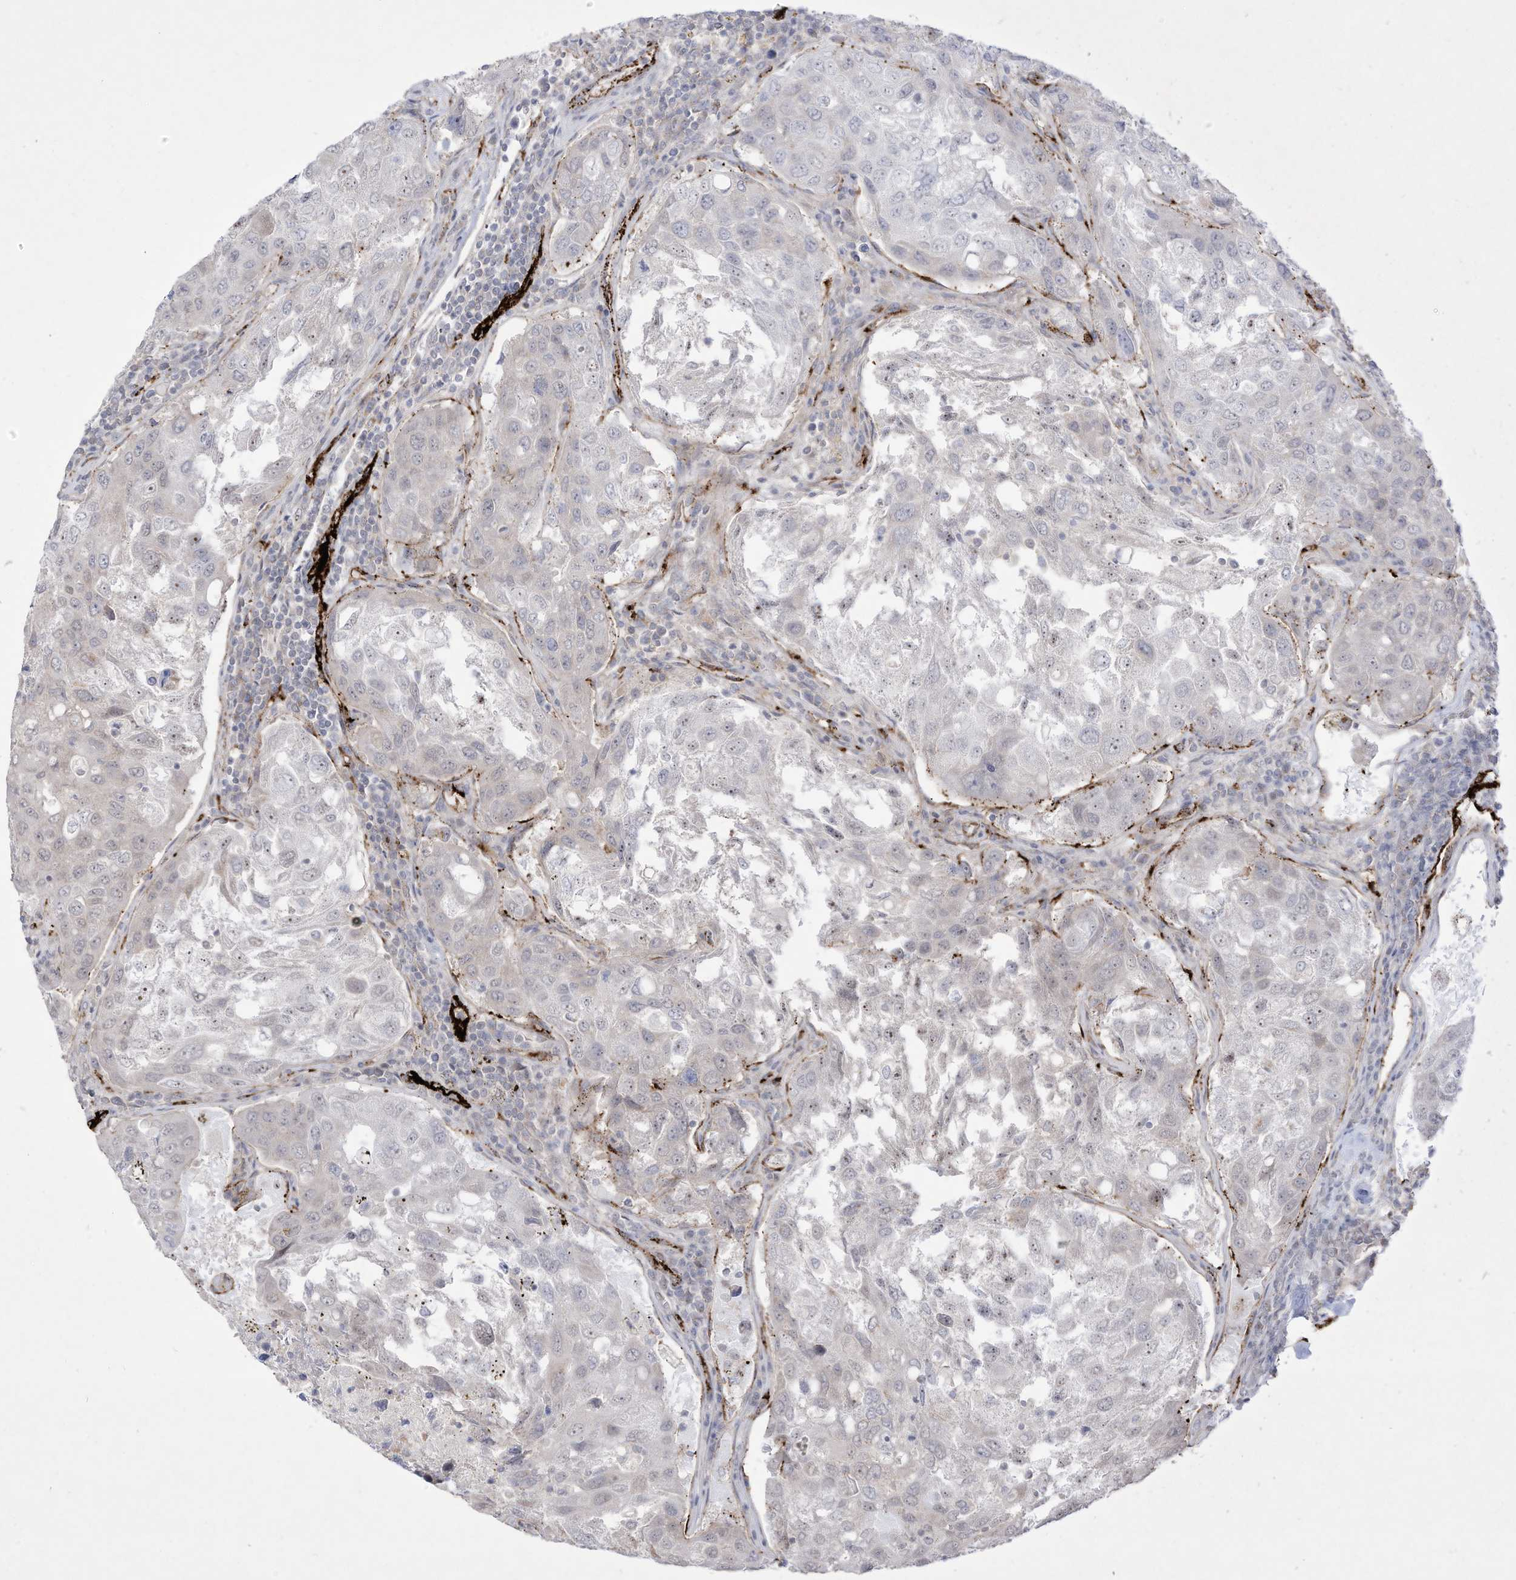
{"staining": {"intensity": "weak", "quantity": "<25%", "location": "cytoplasmic/membranous"}, "tissue": "urothelial cancer", "cell_type": "Tumor cells", "image_type": "cancer", "snomed": [{"axis": "morphology", "description": "Urothelial carcinoma, High grade"}, {"axis": "topography", "description": "Lymph node"}, {"axis": "topography", "description": "Urinary bladder"}], "caption": "High power microscopy image of an immunohistochemistry histopathology image of urothelial carcinoma (high-grade), revealing no significant expression in tumor cells.", "gene": "ZGRF1", "patient": {"sex": "male", "age": 51}}